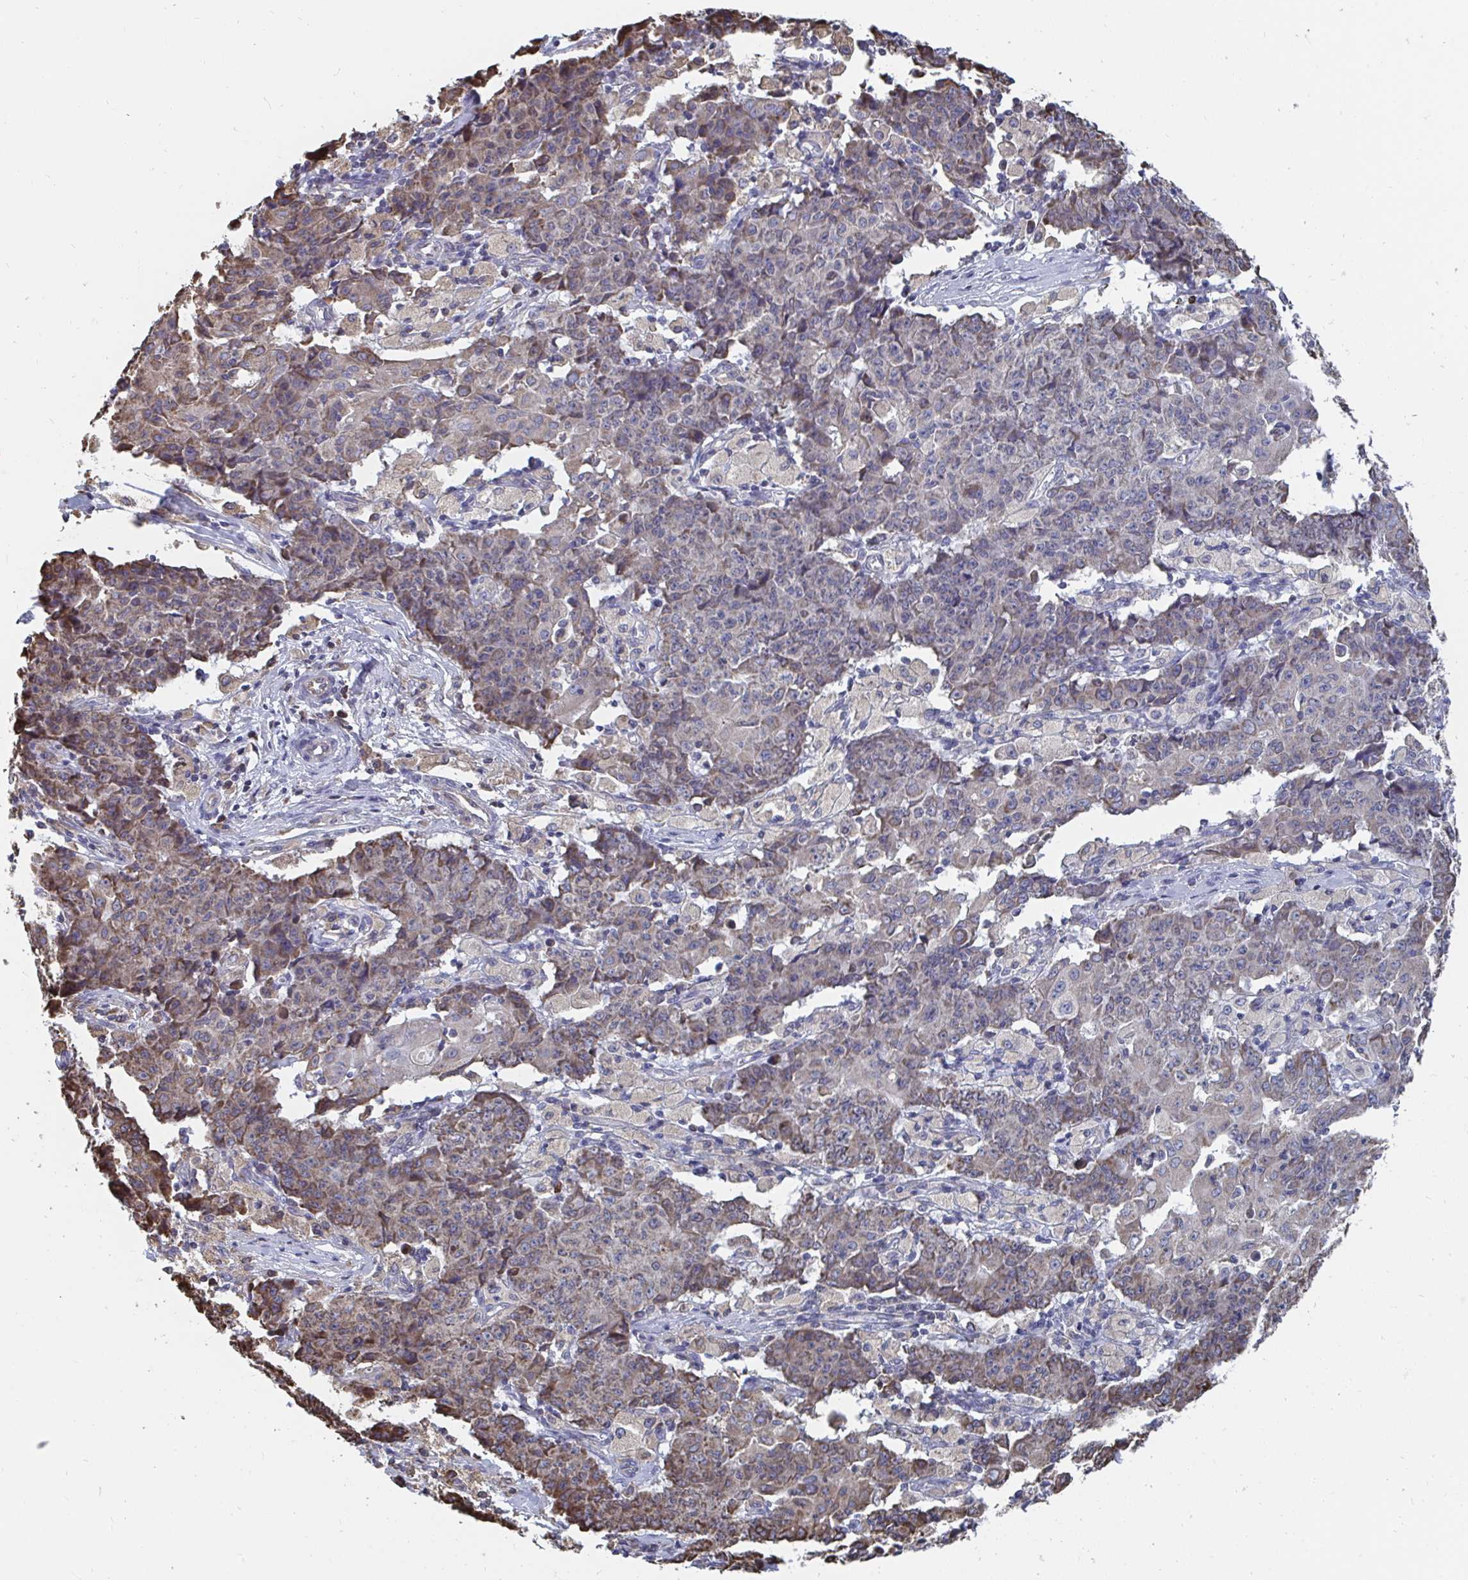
{"staining": {"intensity": "weak", "quantity": "25%-75%", "location": "cytoplasmic/membranous"}, "tissue": "ovarian cancer", "cell_type": "Tumor cells", "image_type": "cancer", "snomed": [{"axis": "morphology", "description": "Carcinoma, endometroid"}, {"axis": "topography", "description": "Ovary"}], "caption": "Weak cytoplasmic/membranous expression is present in about 25%-75% of tumor cells in ovarian cancer (endometroid carcinoma).", "gene": "ELAVL1", "patient": {"sex": "female", "age": 42}}